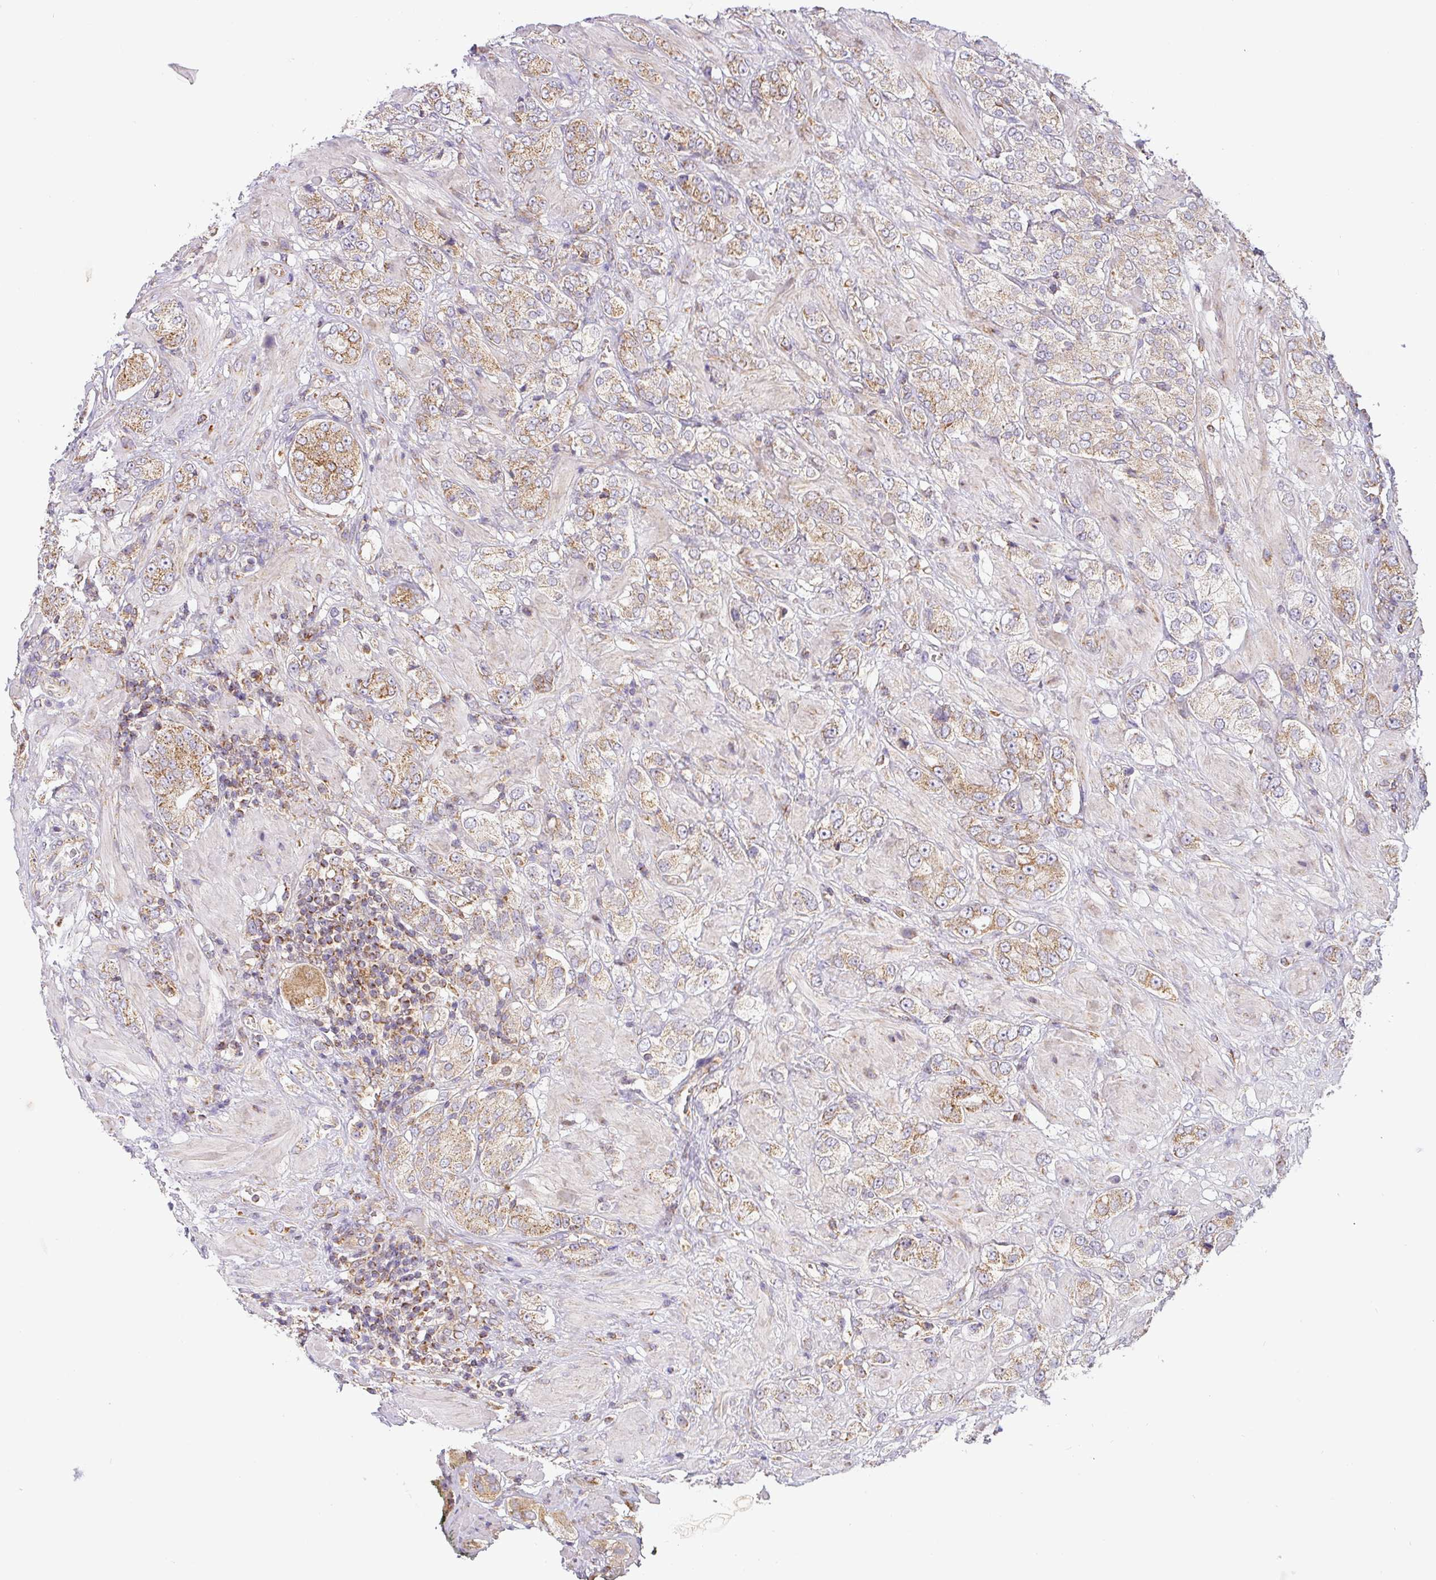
{"staining": {"intensity": "moderate", "quantity": ">75%", "location": "cytoplasmic/membranous"}, "tissue": "prostate cancer", "cell_type": "Tumor cells", "image_type": "cancer", "snomed": [{"axis": "morphology", "description": "Adenocarcinoma, High grade"}, {"axis": "topography", "description": "Prostate and seminal vesicle, NOS"}], "caption": "A micrograph of prostate adenocarcinoma (high-grade) stained for a protein demonstrates moderate cytoplasmic/membranous brown staining in tumor cells. Nuclei are stained in blue.", "gene": "ZNF211", "patient": {"sex": "male", "age": 64}}